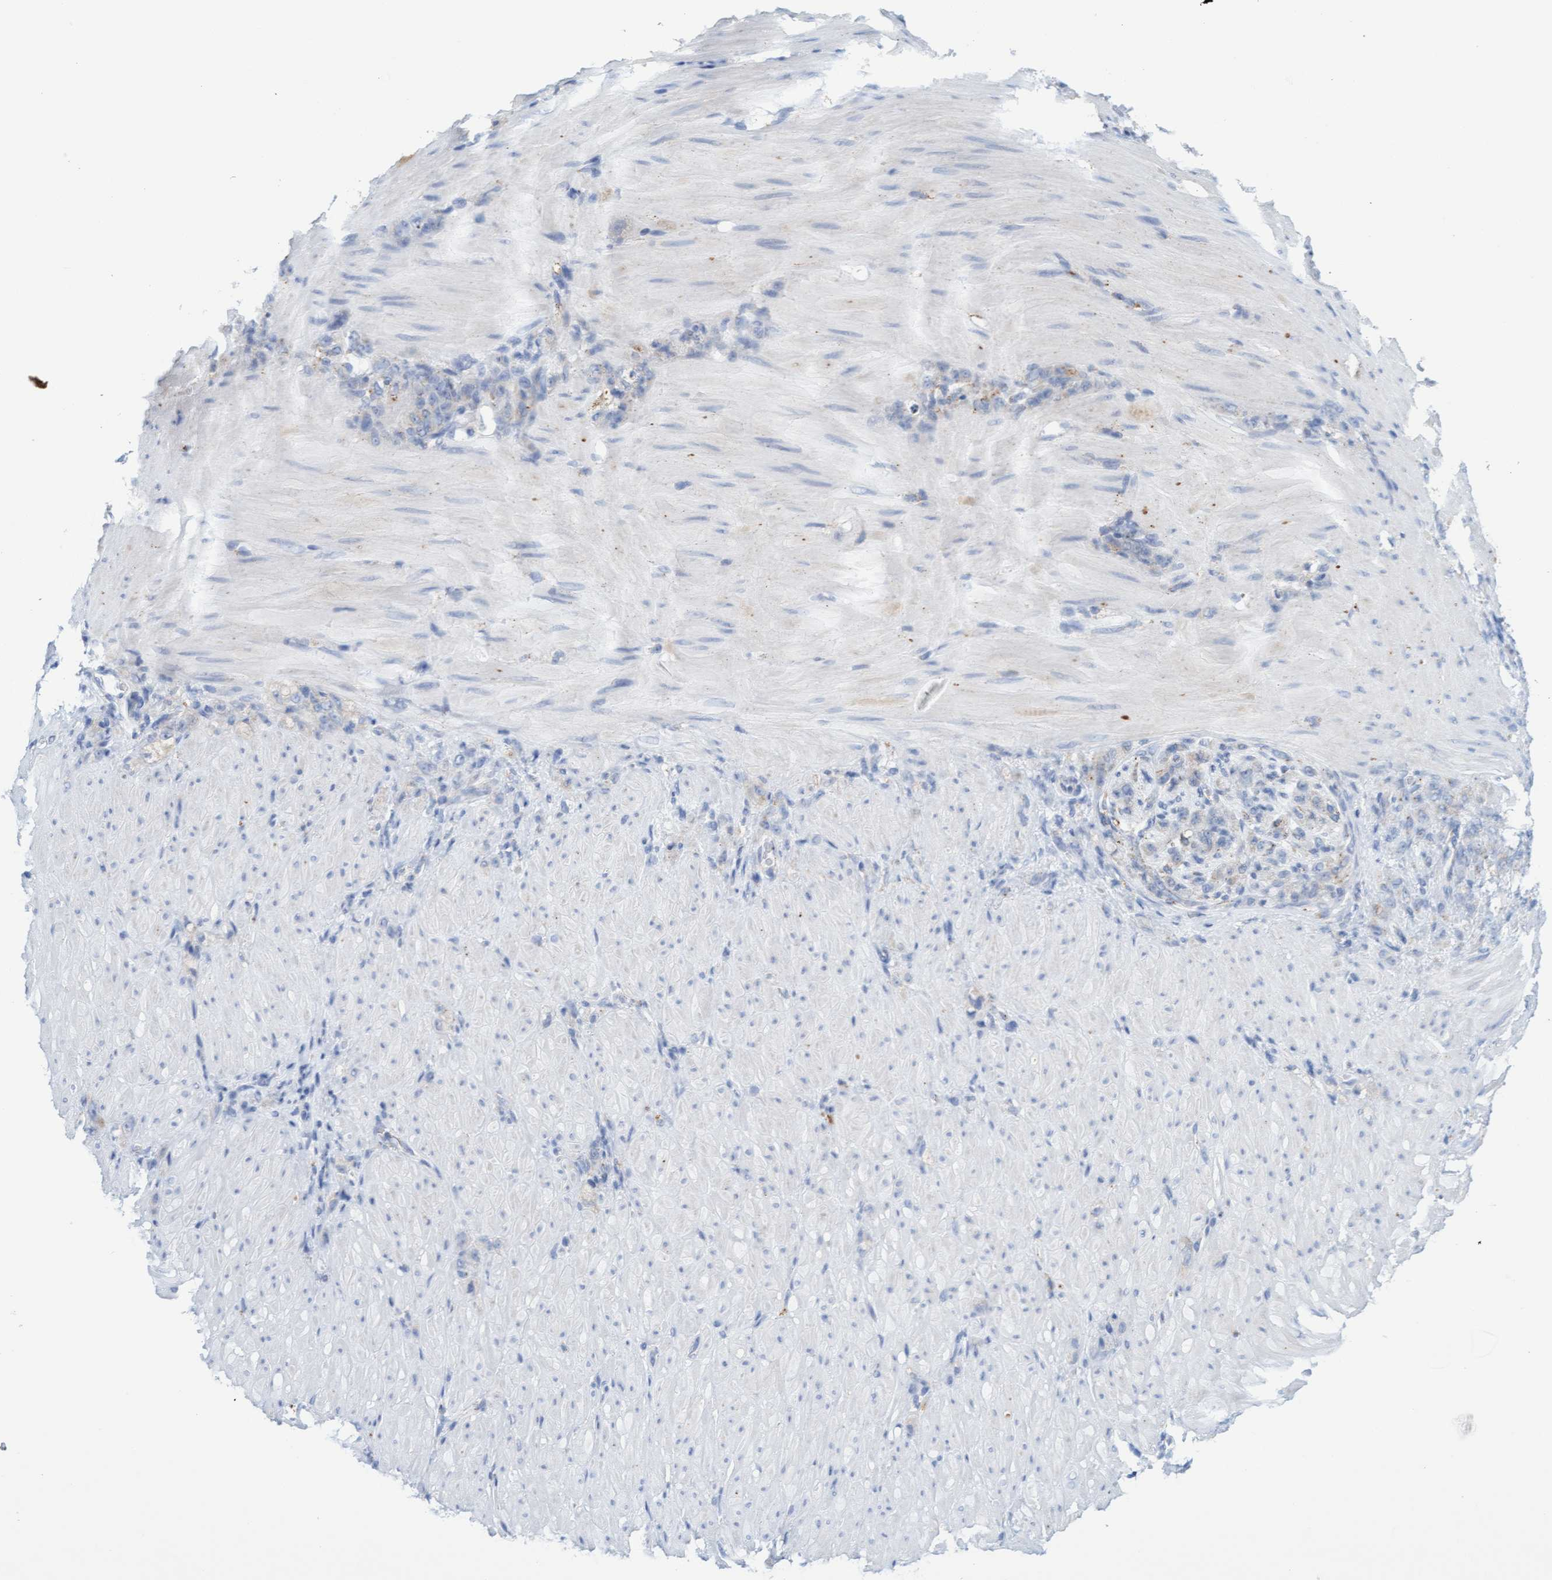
{"staining": {"intensity": "negative", "quantity": "none", "location": "none"}, "tissue": "stomach cancer", "cell_type": "Tumor cells", "image_type": "cancer", "snomed": [{"axis": "morphology", "description": "Normal tissue, NOS"}, {"axis": "morphology", "description": "Adenocarcinoma, NOS"}, {"axis": "topography", "description": "Stomach"}], "caption": "Immunohistochemistry (IHC) histopathology image of neoplastic tissue: adenocarcinoma (stomach) stained with DAB exhibits no significant protein expression in tumor cells. (Stains: DAB (3,3'-diaminobenzidine) immunohistochemistry with hematoxylin counter stain, Microscopy: brightfield microscopy at high magnification).", "gene": "SGSH", "patient": {"sex": "male", "age": 82}}